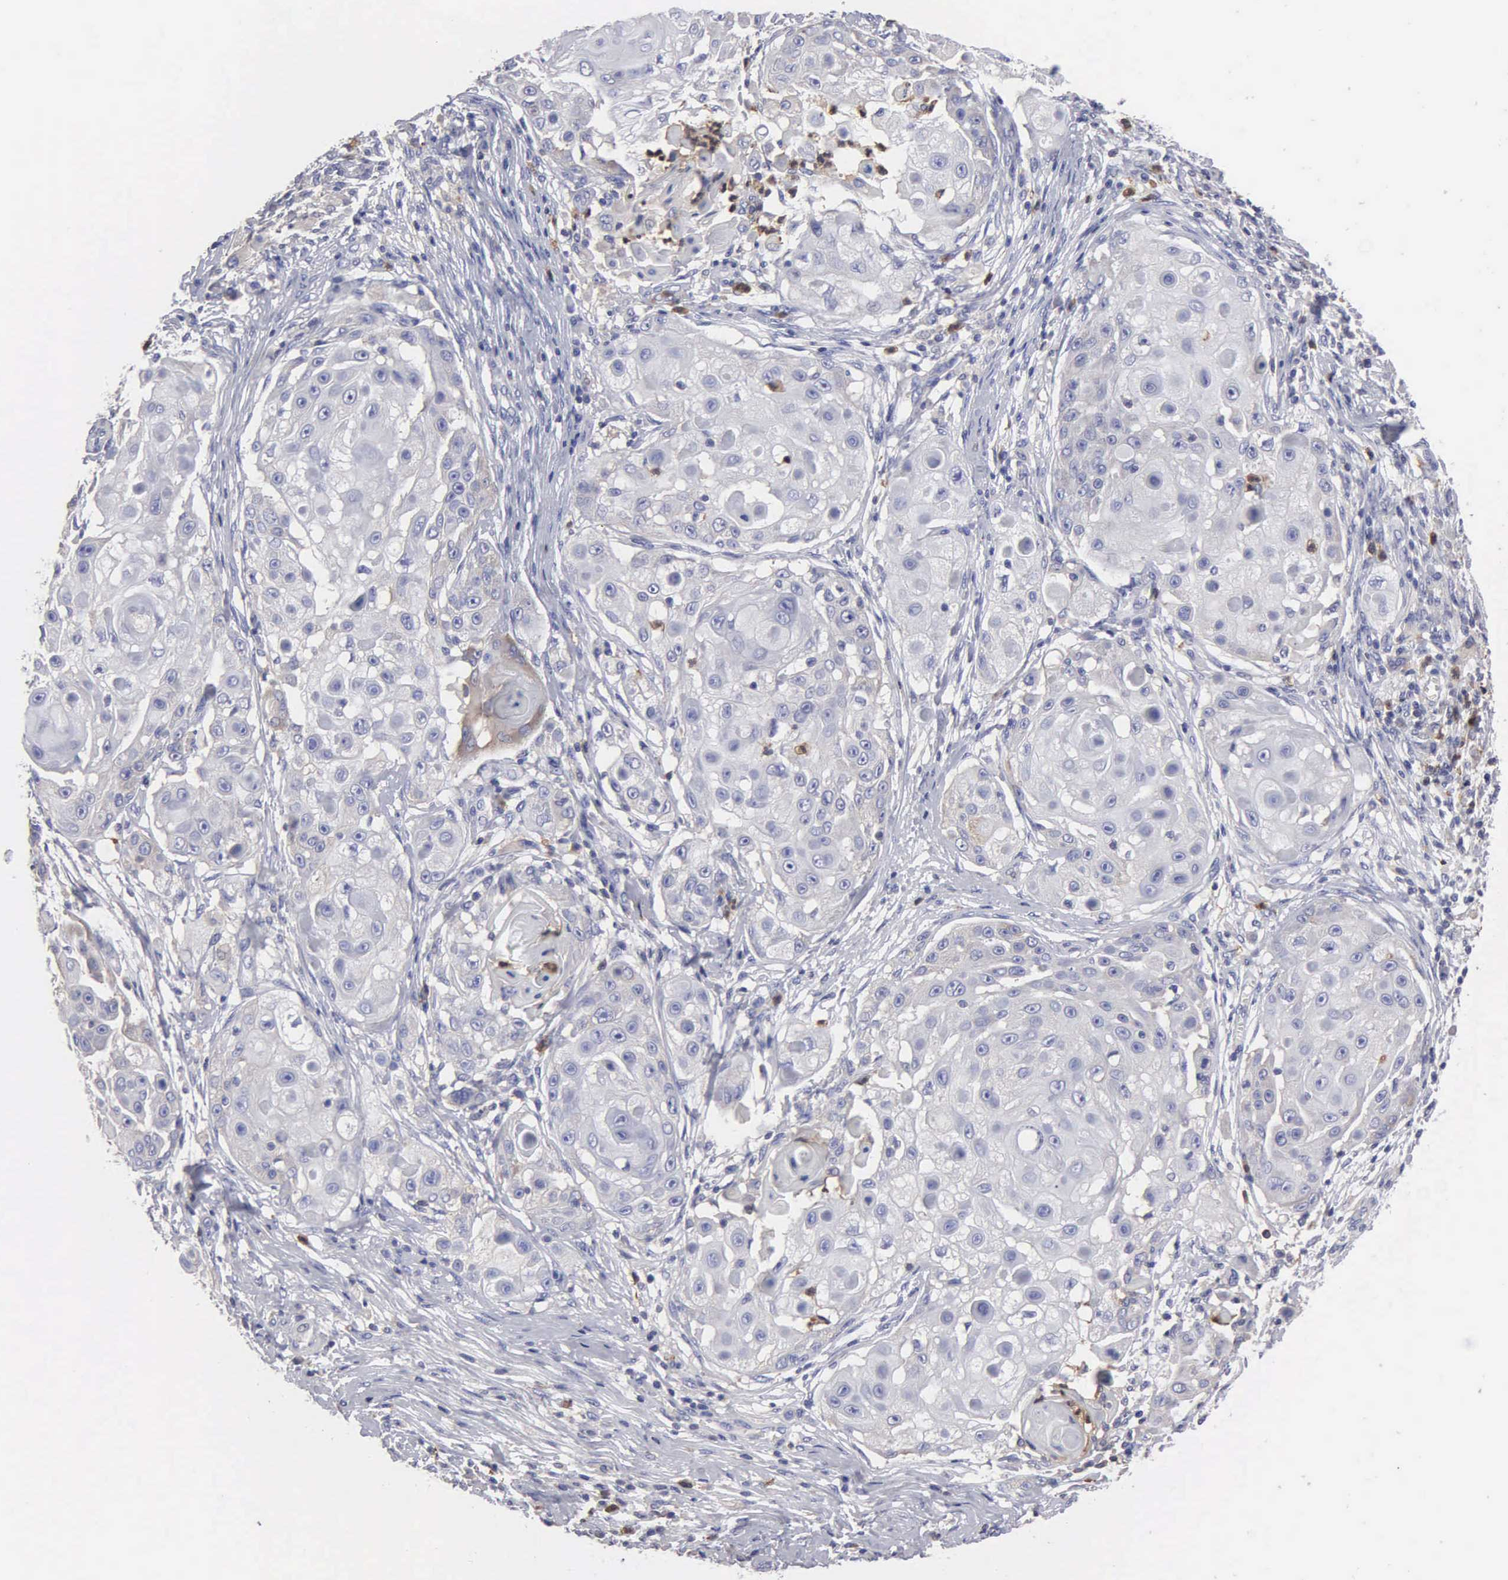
{"staining": {"intensity": "negative", "quantity": "none", "location": "none"}, "tissue": "skin cancer", "cell_type": "Tumor cells", "image_type": "cancer", "snomed": [{"axis": "morphology", "description": "Squamous cell carcinoma, NOS"}, {"axis": "topography", "description": "Skin"}], "caption": "IHC of human skin cancer (squamous cell carcinoma) reveals no expression in tumor cells.", "gene": "G6PD", "patient": {"sex": "female", "age": 57}}